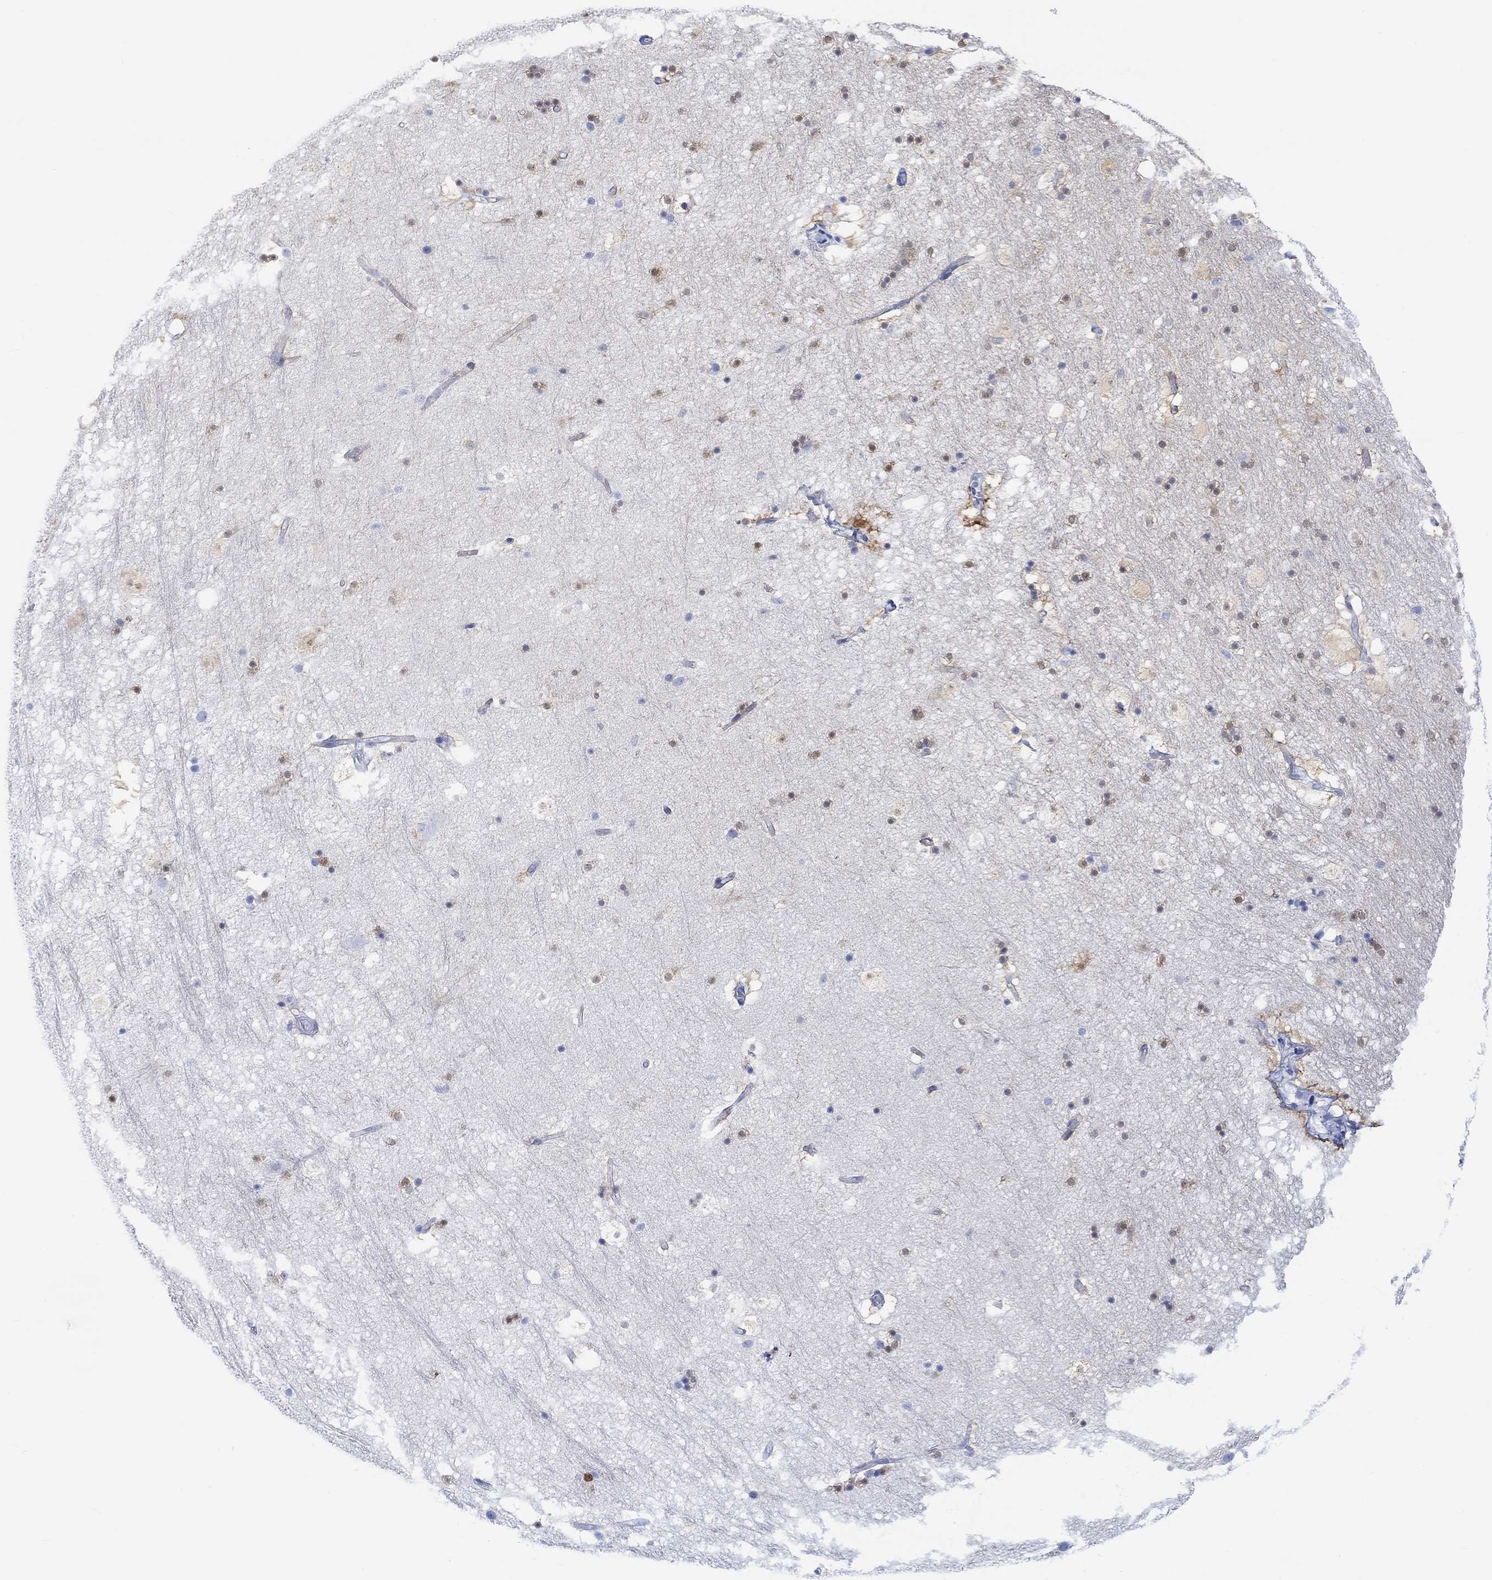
{"staining": {"intensity": "weak", "quantity": "25%-75%", "location": "nuclear"}, "tissue": "hippocampus", "cell_type": "Glial cells", "image_type": "normal", "snomed": [{"axis": "morphology", "description": "Normal tissue, NOS"}, {"axis": "topography", "description": "Hippocampus"}], "caption": "Weak nuclear staining is present in about 25%-75% of glial cells in benign hippocampus. Ihc stains the protein of interest in brown and the nuclei are stained blue.", "gene": "TPPP3", "patient": {"sex": "male", "age": 51}}